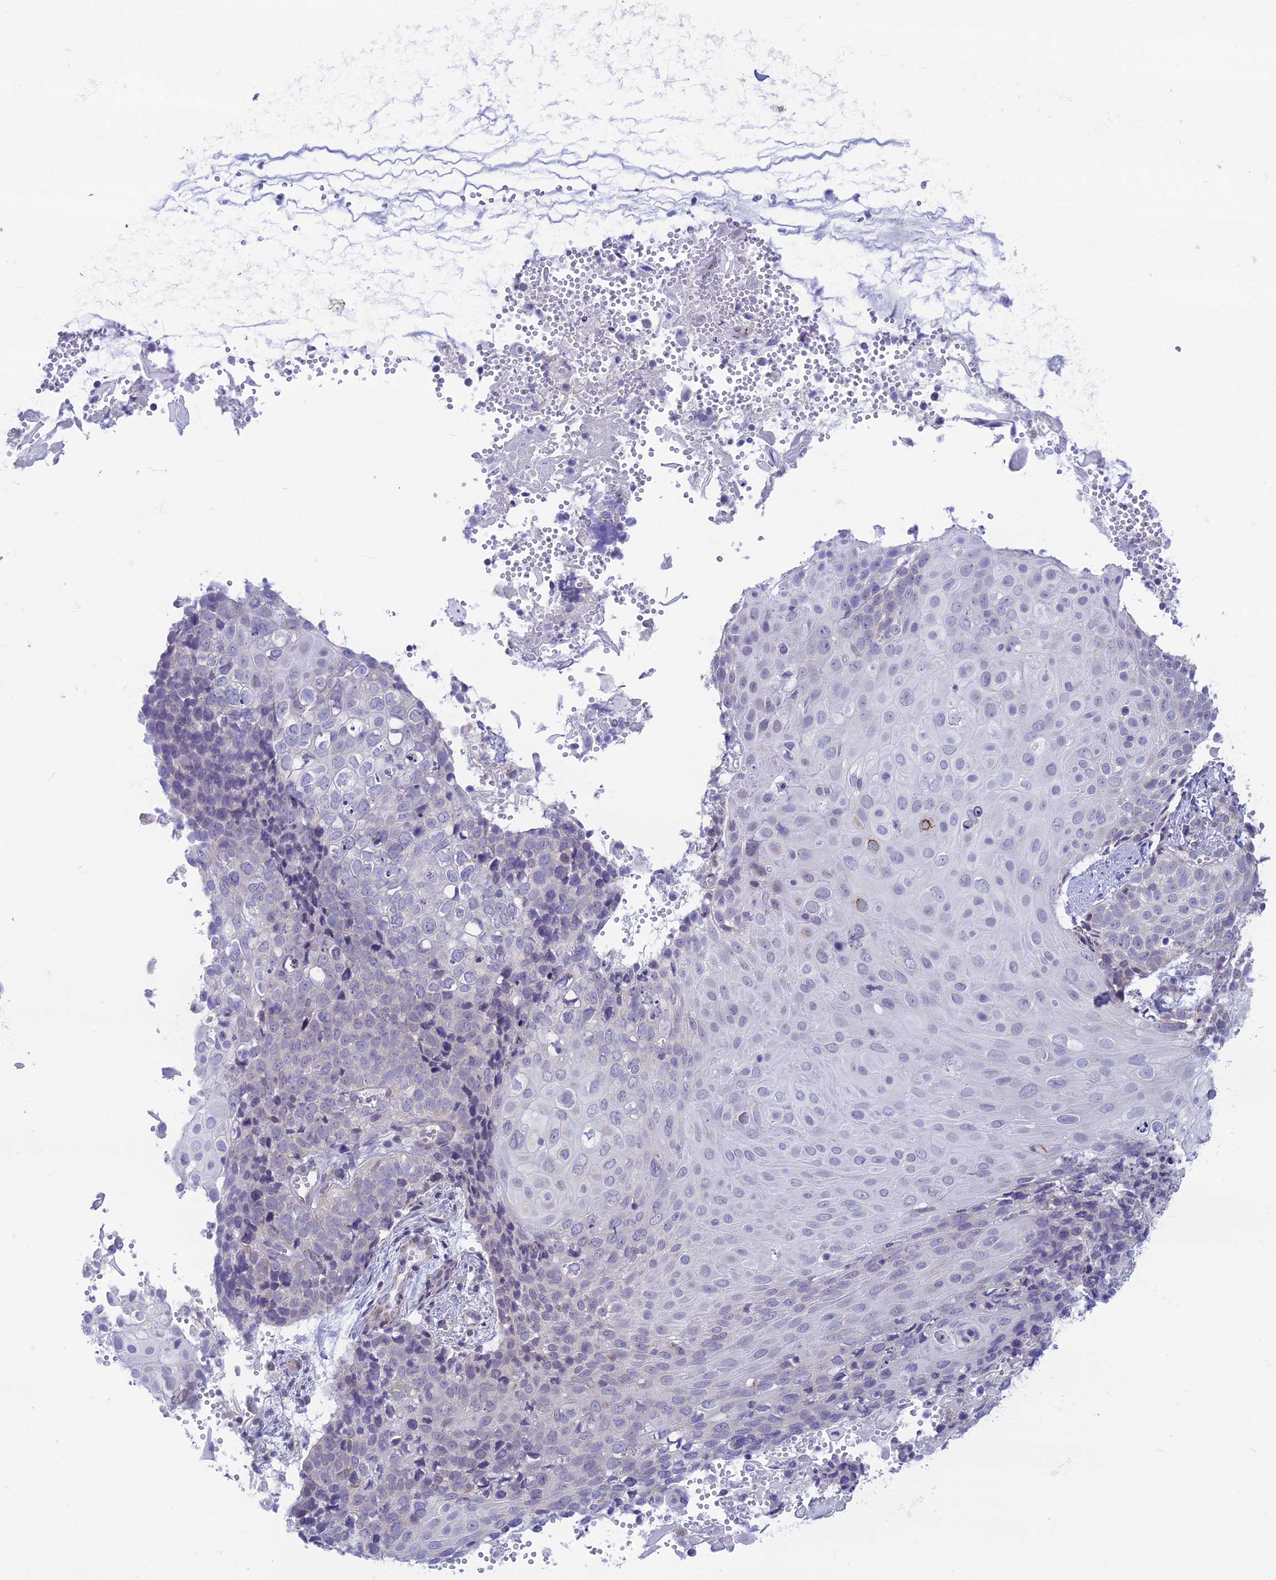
{"staining": {"intensity": "negative", "quantity": "none", "location": "none"}, "tissue": "cervical cancer", "cell_type": "Tumor cells", "image_type": "cancer", "snomed": [{"axis": "morphology", "description": "Squamous cell carcinoma, NOS"}, {"axis": "topography", "description": "Cervix"}], "caption": "High power microscopy micrograph of an immunohistochemistry image of cervical squamous cell carcinoma, revealing no significant staining in tumor cells. The staining is performed using DAB (3,3'-diaminobenzidine) brown chromogen with nuclei counter-stained in using hematoxylin.", "gene": "PLAC9", "patient": {"sex": "female", "age": 39}}